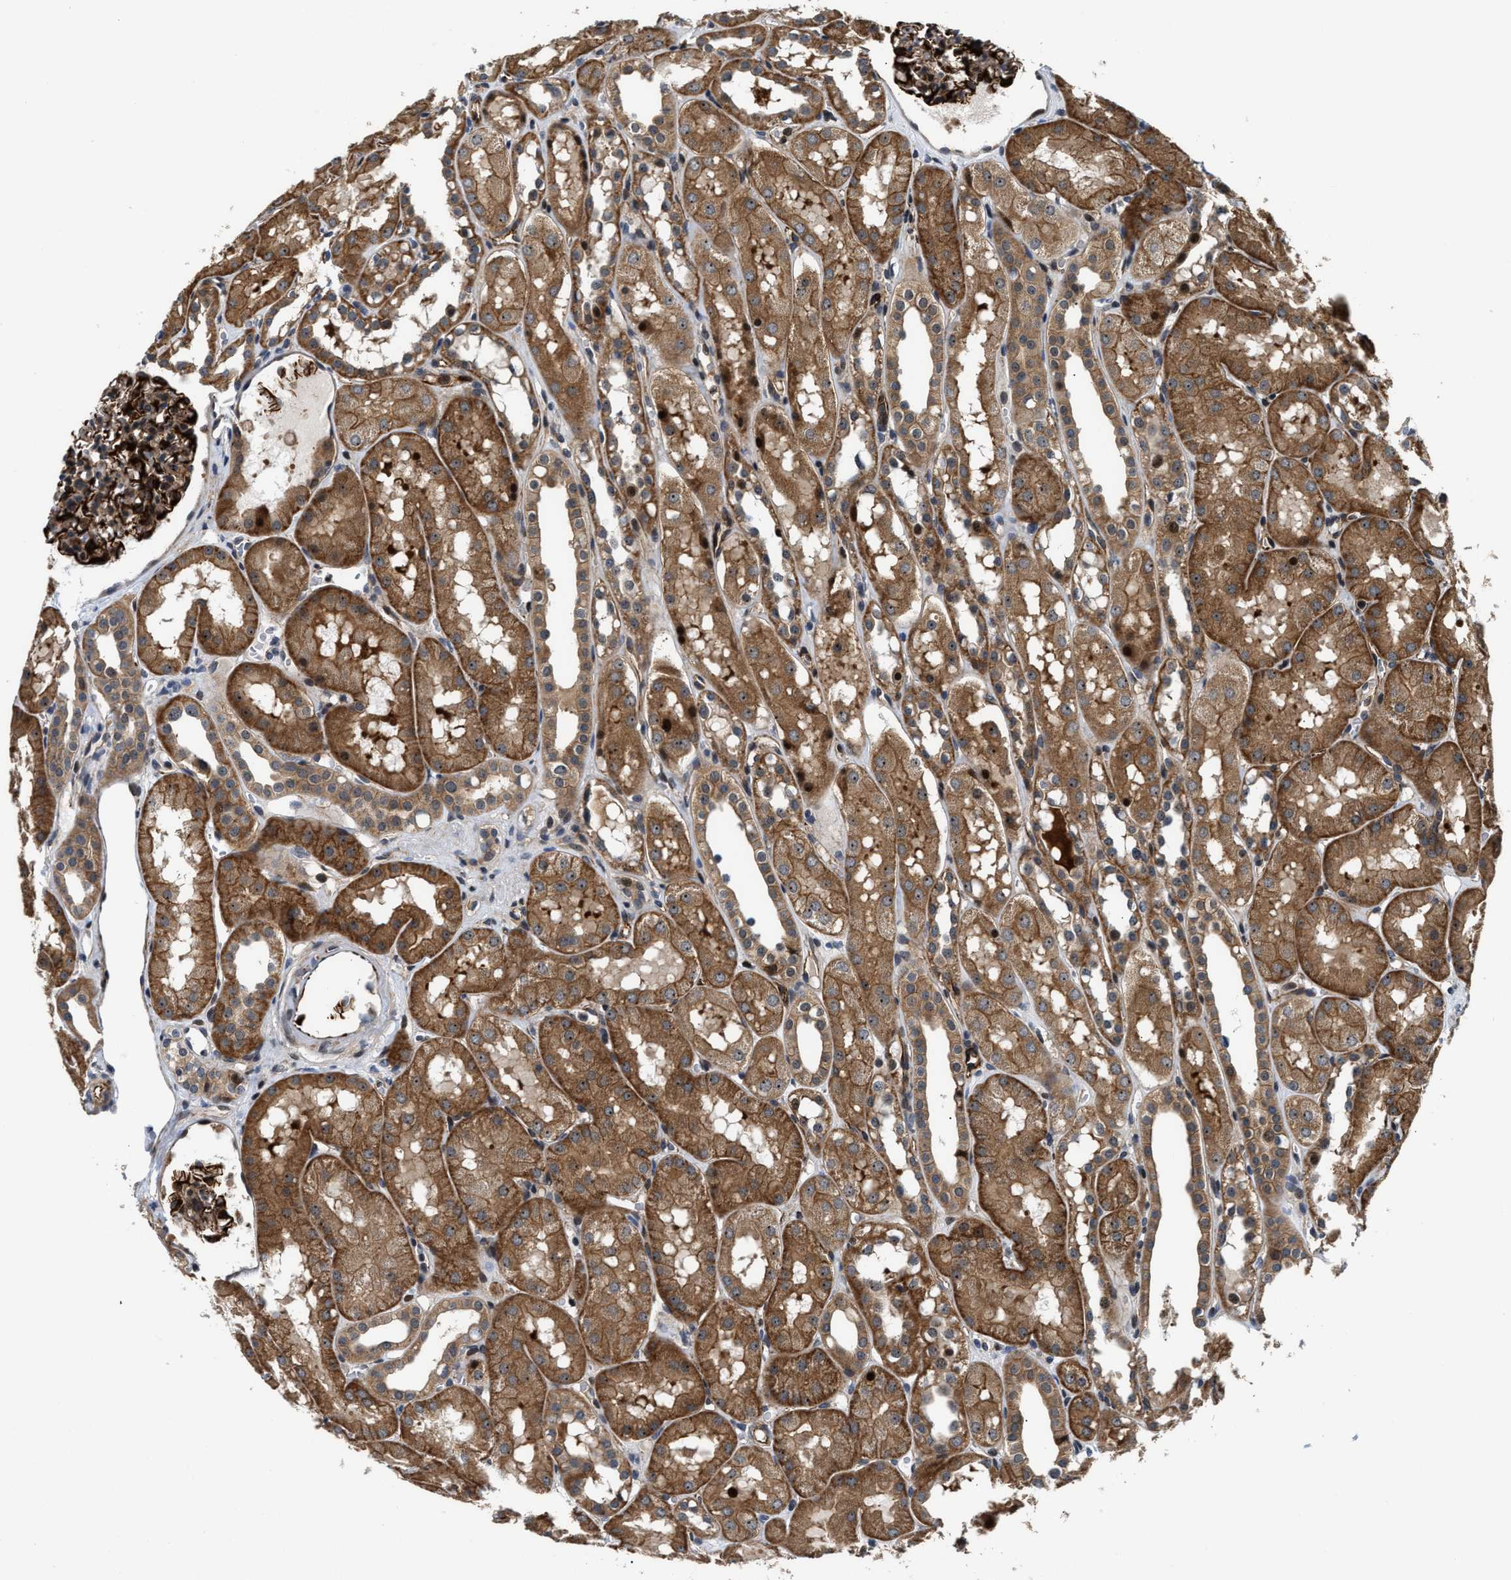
{"staining": {"intensity": "strong", "quantity": ">75%", "location": "cytoplasmic/membranous"}, "tissue": "kidney", "cell_type": "Cells in glomeruli", "image_type": "normal", "snomed": [{"axis": "morphology", "description": "Normal tissue, NOS"}, {"axis": "topography", "description": "Kidney"}, {"axis": "topography", "description": "Urinary bladder"}], "caption": "This micrograph shows immunohistochemistry (IHC) staining of benign kidney, with high strong cytoplasmic/membranous staining in about >75% of cells in glomeruli.", "gene": "ALDH3A2", "patient": {"sex": "male", "age": 16}}